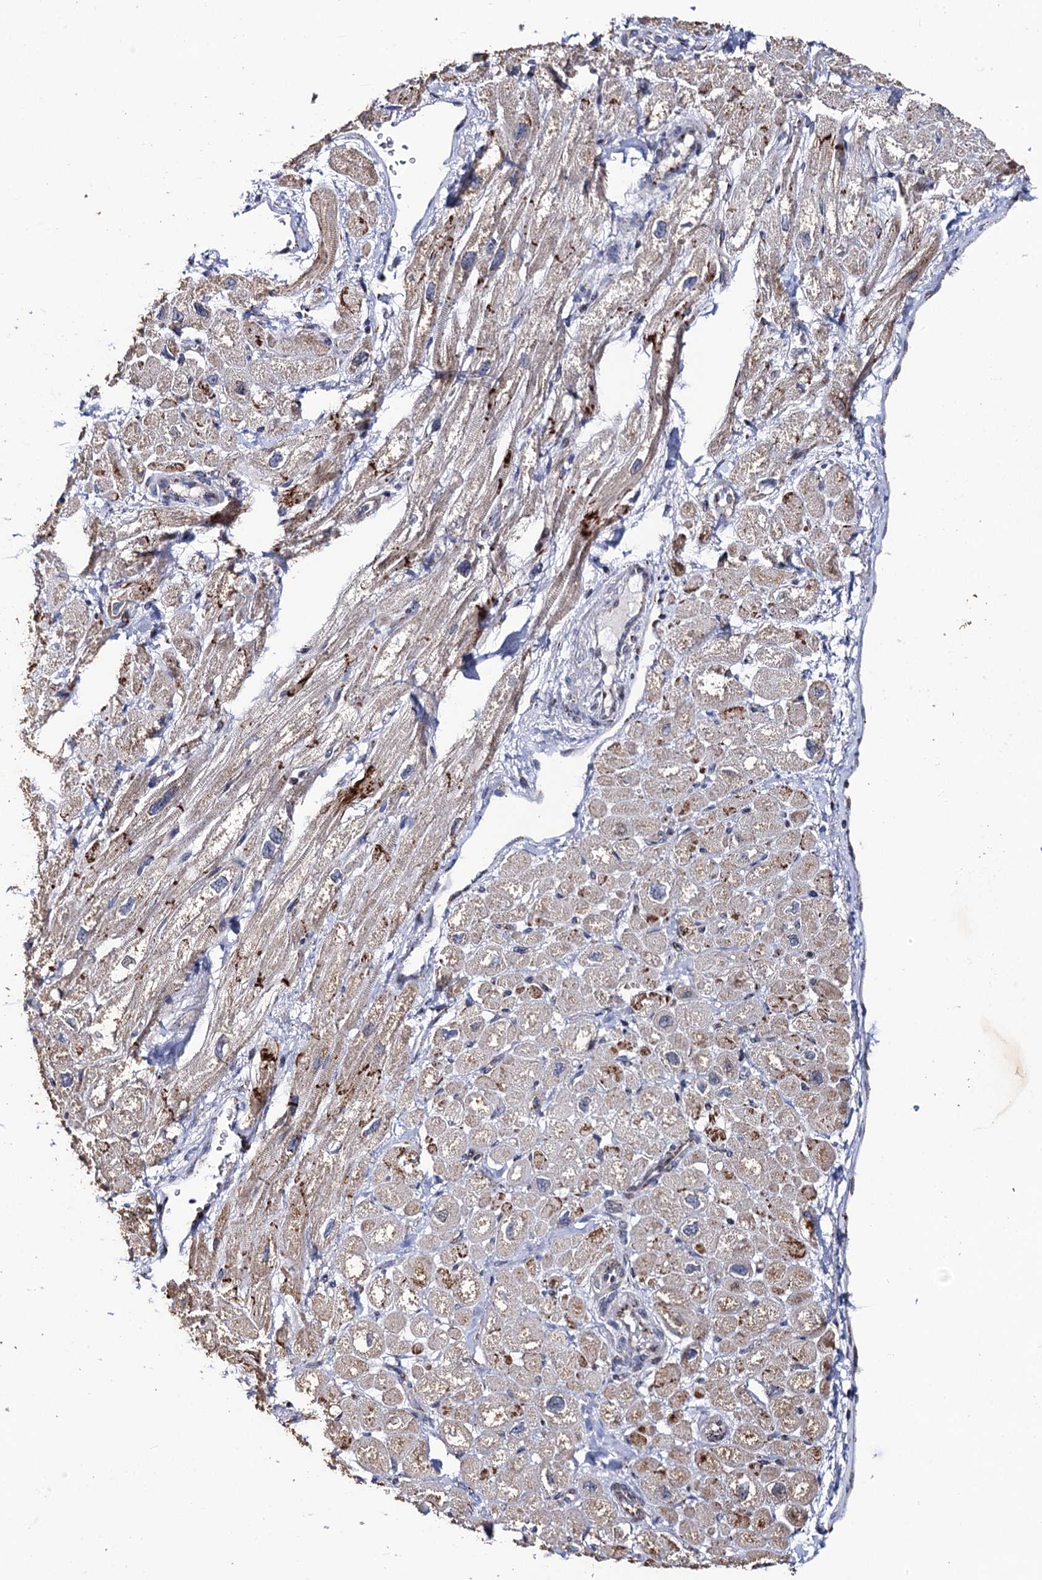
{"staining": {"intensity": "moderate", "quantity": "<25%", "location": "cytoplasmic/membranous"}, "tissue": "heart muscle", "cell_type": "Cardiomyocytes", "image_type": "normal", "snomed": [{"axis": "morphology", "description": "Normal tissue, NOS"}, {"axis": "topography", "description": "Heart"}], "caption": "Immunohistochemistry (DAB) staining of benign human heart muscle exhibits moderate cytoplasmic/membranous protein expression in about <25% of cardiomyocytes. (DAB IHC with brightfield microscopy, high magnification).", "gene": "THAP2", "patient": {"sex": "male", "age": 65}}